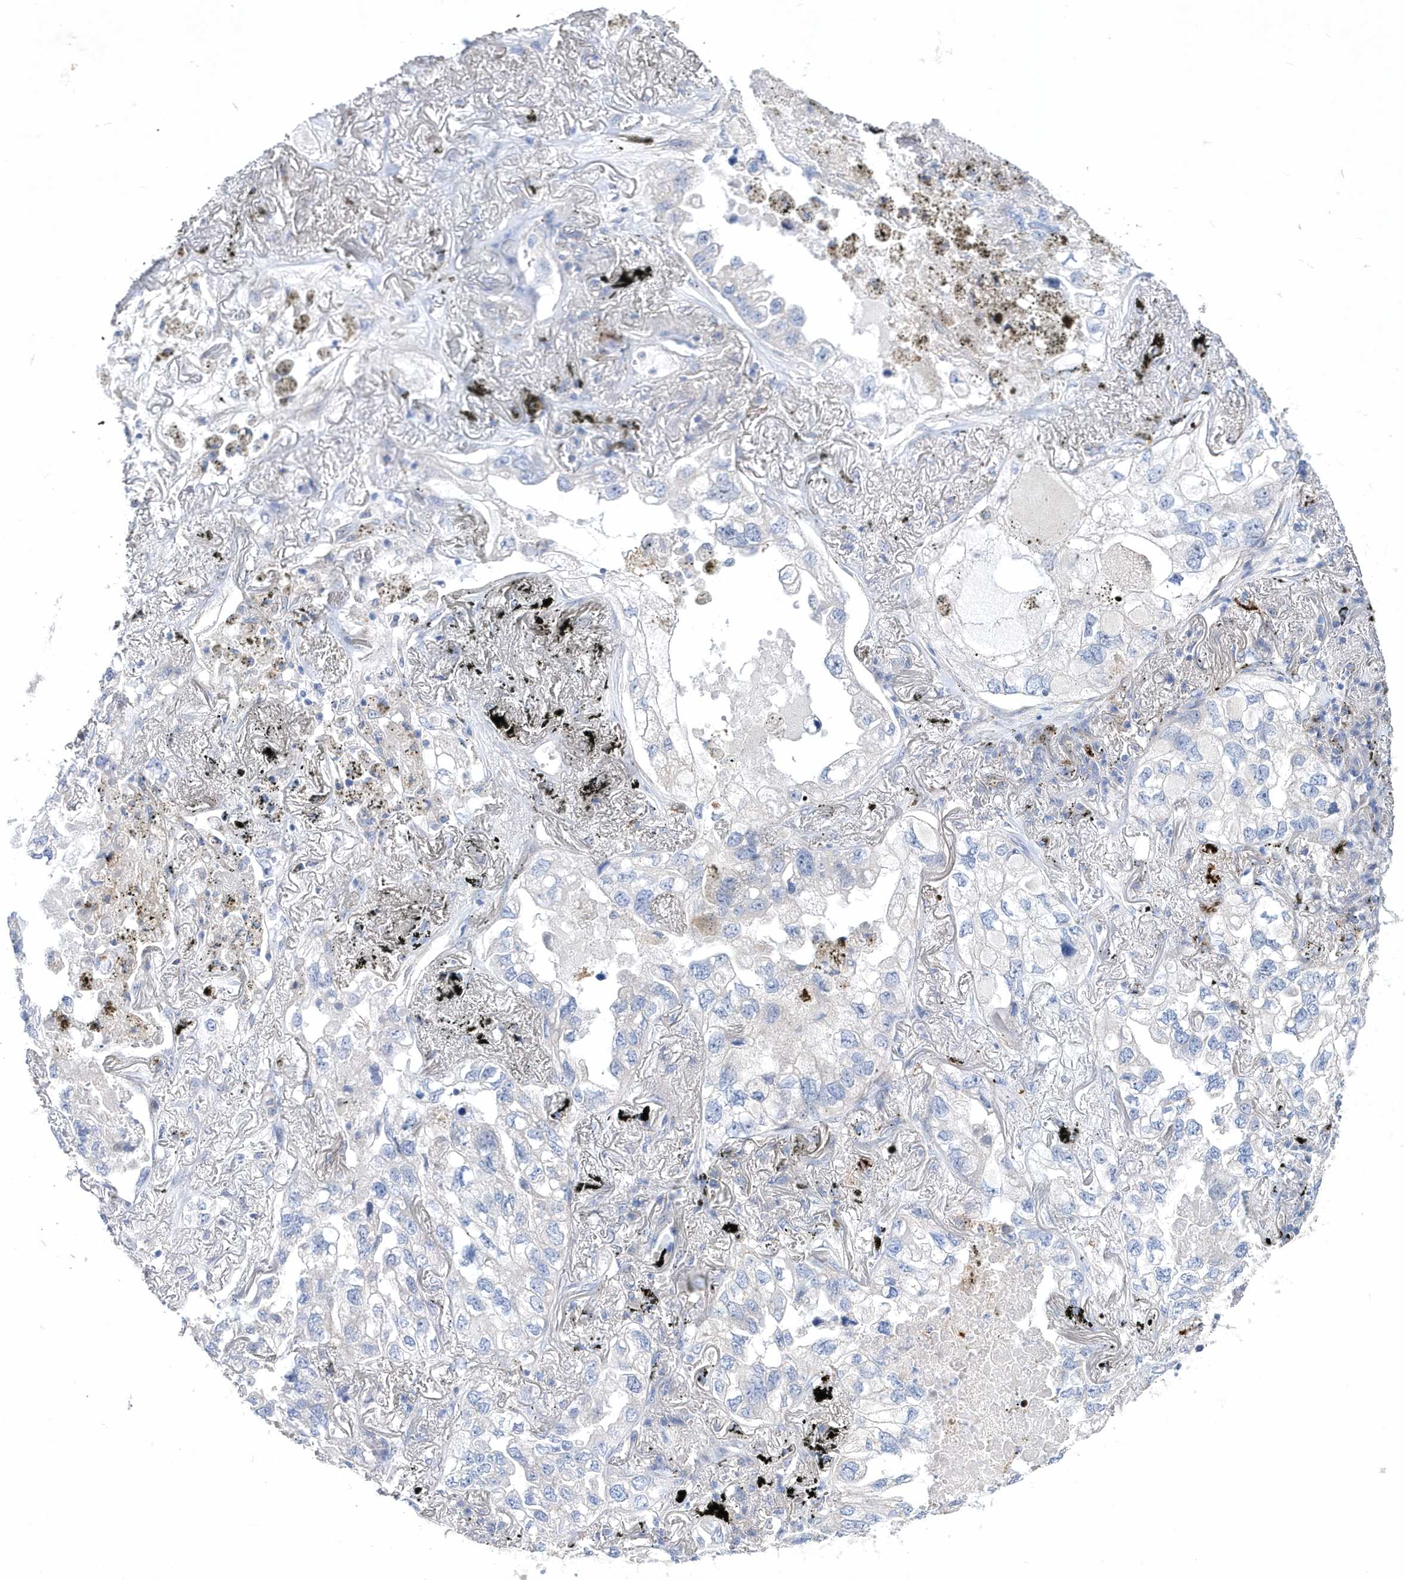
{"staining": {"intensity": "negative", "quantity": "none", "location": "none"}, "tissue": "lung cancer", "cell_type": "Tumor cells", "image_type": "cancer", "snomed": [{"axis": "morphology", "description": "Adenocarcinoma, NOS"}, {"axis": "topography", "description": "Lung"}], "caption": "Immunohistochemical staining of human lung cancer (adenocarcinoma) demonstrates no significant positivity in tumor cells. Brightfield microscopy of IHC stained with DAB (brown) and hematoxylin (blue), captured at high magnification.", "gene": "LONRF2", "patient": {"sex": "male", "age": 65}}